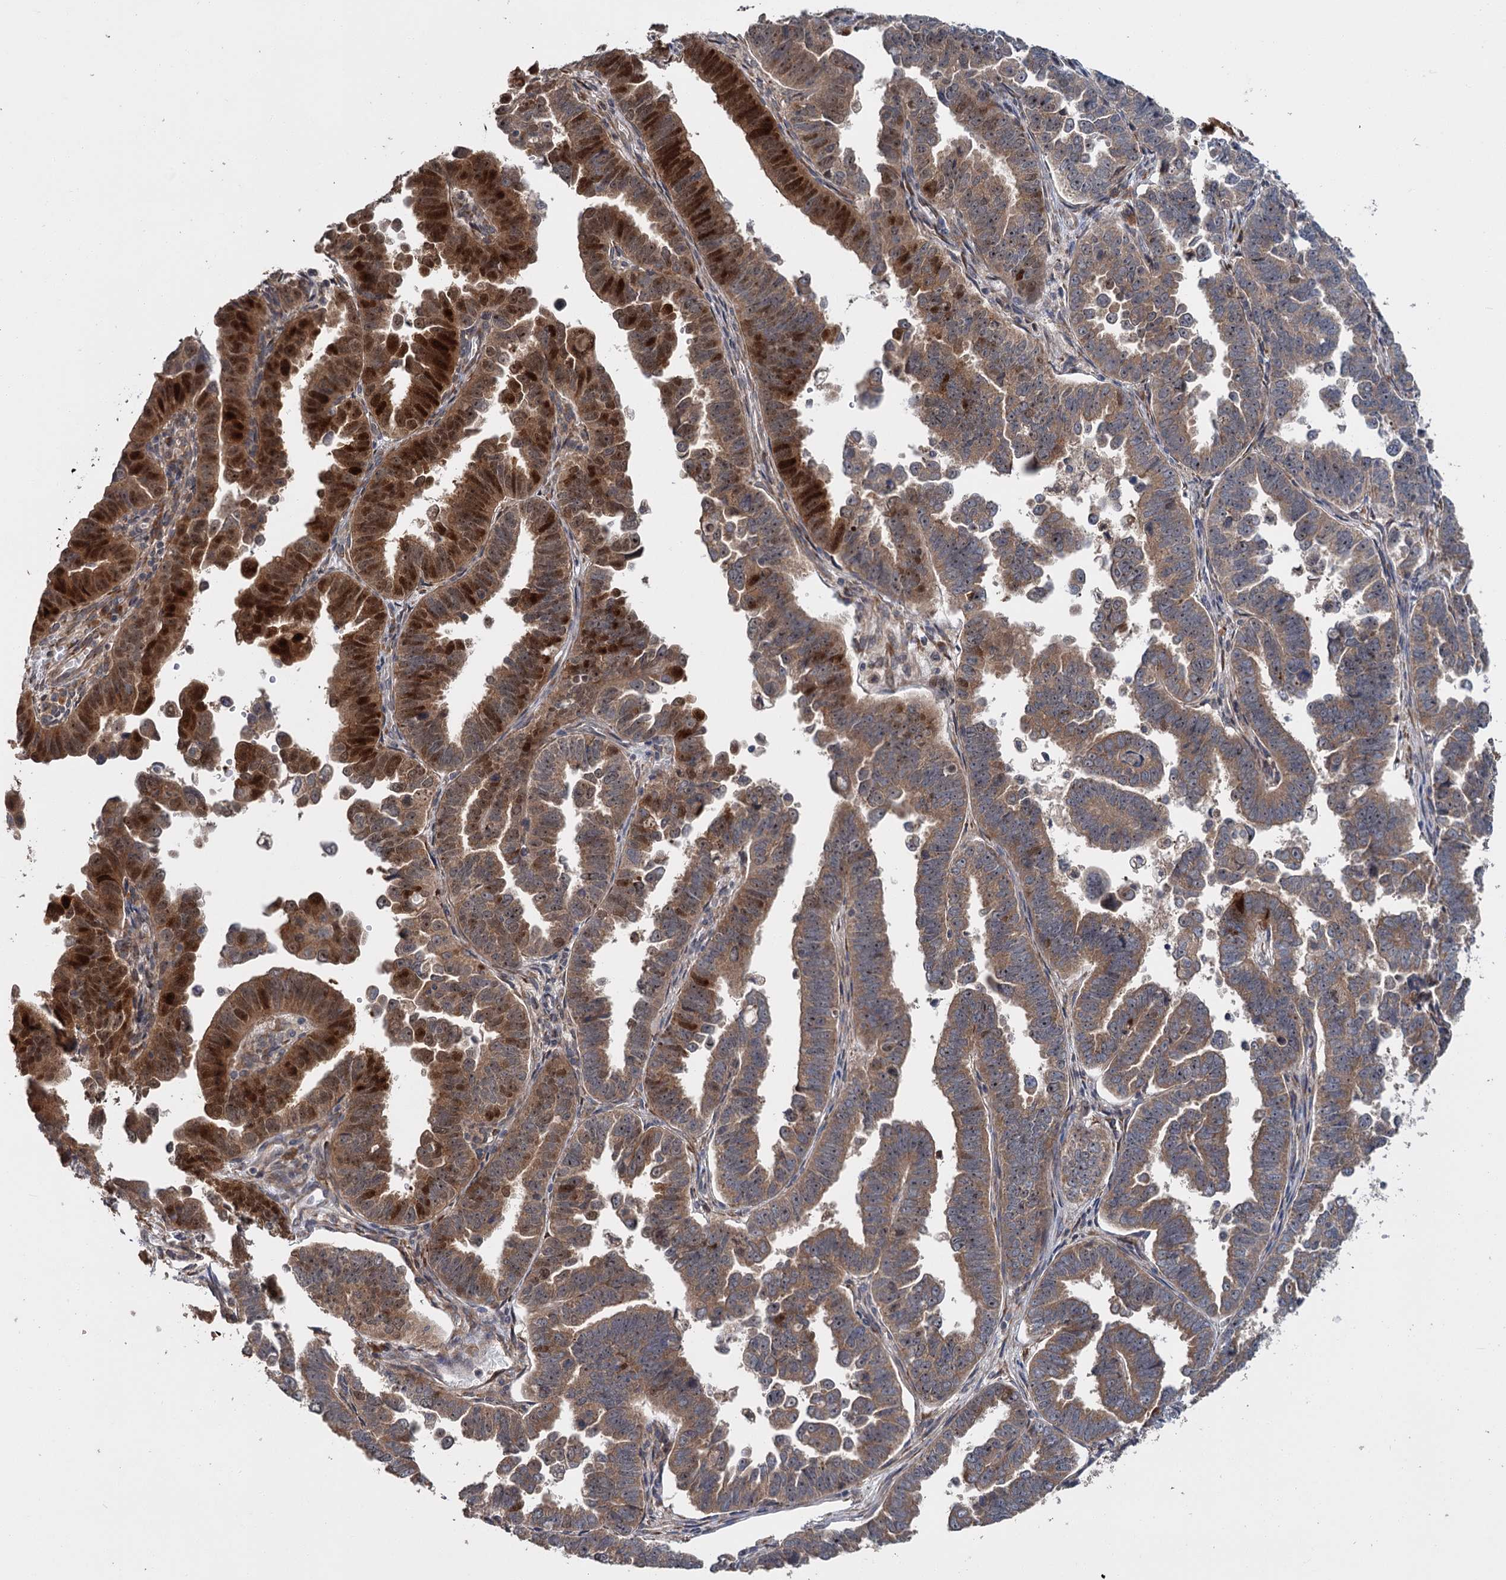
{"staining": {"intensity": "strong", "quantity": "<25%", "location": "cytoplasmic/membranous,nuclear"}, "tissue": "endometrial cancer", "cell_type": "Tumor cells", "image_type": "cancer", "snomed": [{"axis": "morphology", "description": "Adenocarcinoma, NOS"}, {"axis": "topography", "description": "Endometrium"}], "caption": "IHC image of neoplastic tissue: endometrial cancer (adenocarcinoma) stained using IHC exhibits medium levels of strong protein expression localized specifically in the cytoplasmic/membranous and nuclear of tumor cells, appearing as a cytoplasmic/membranous and nuclear brown color.", "gene": "KANSL2", "patient": {"sex": "female", "age": 75}}